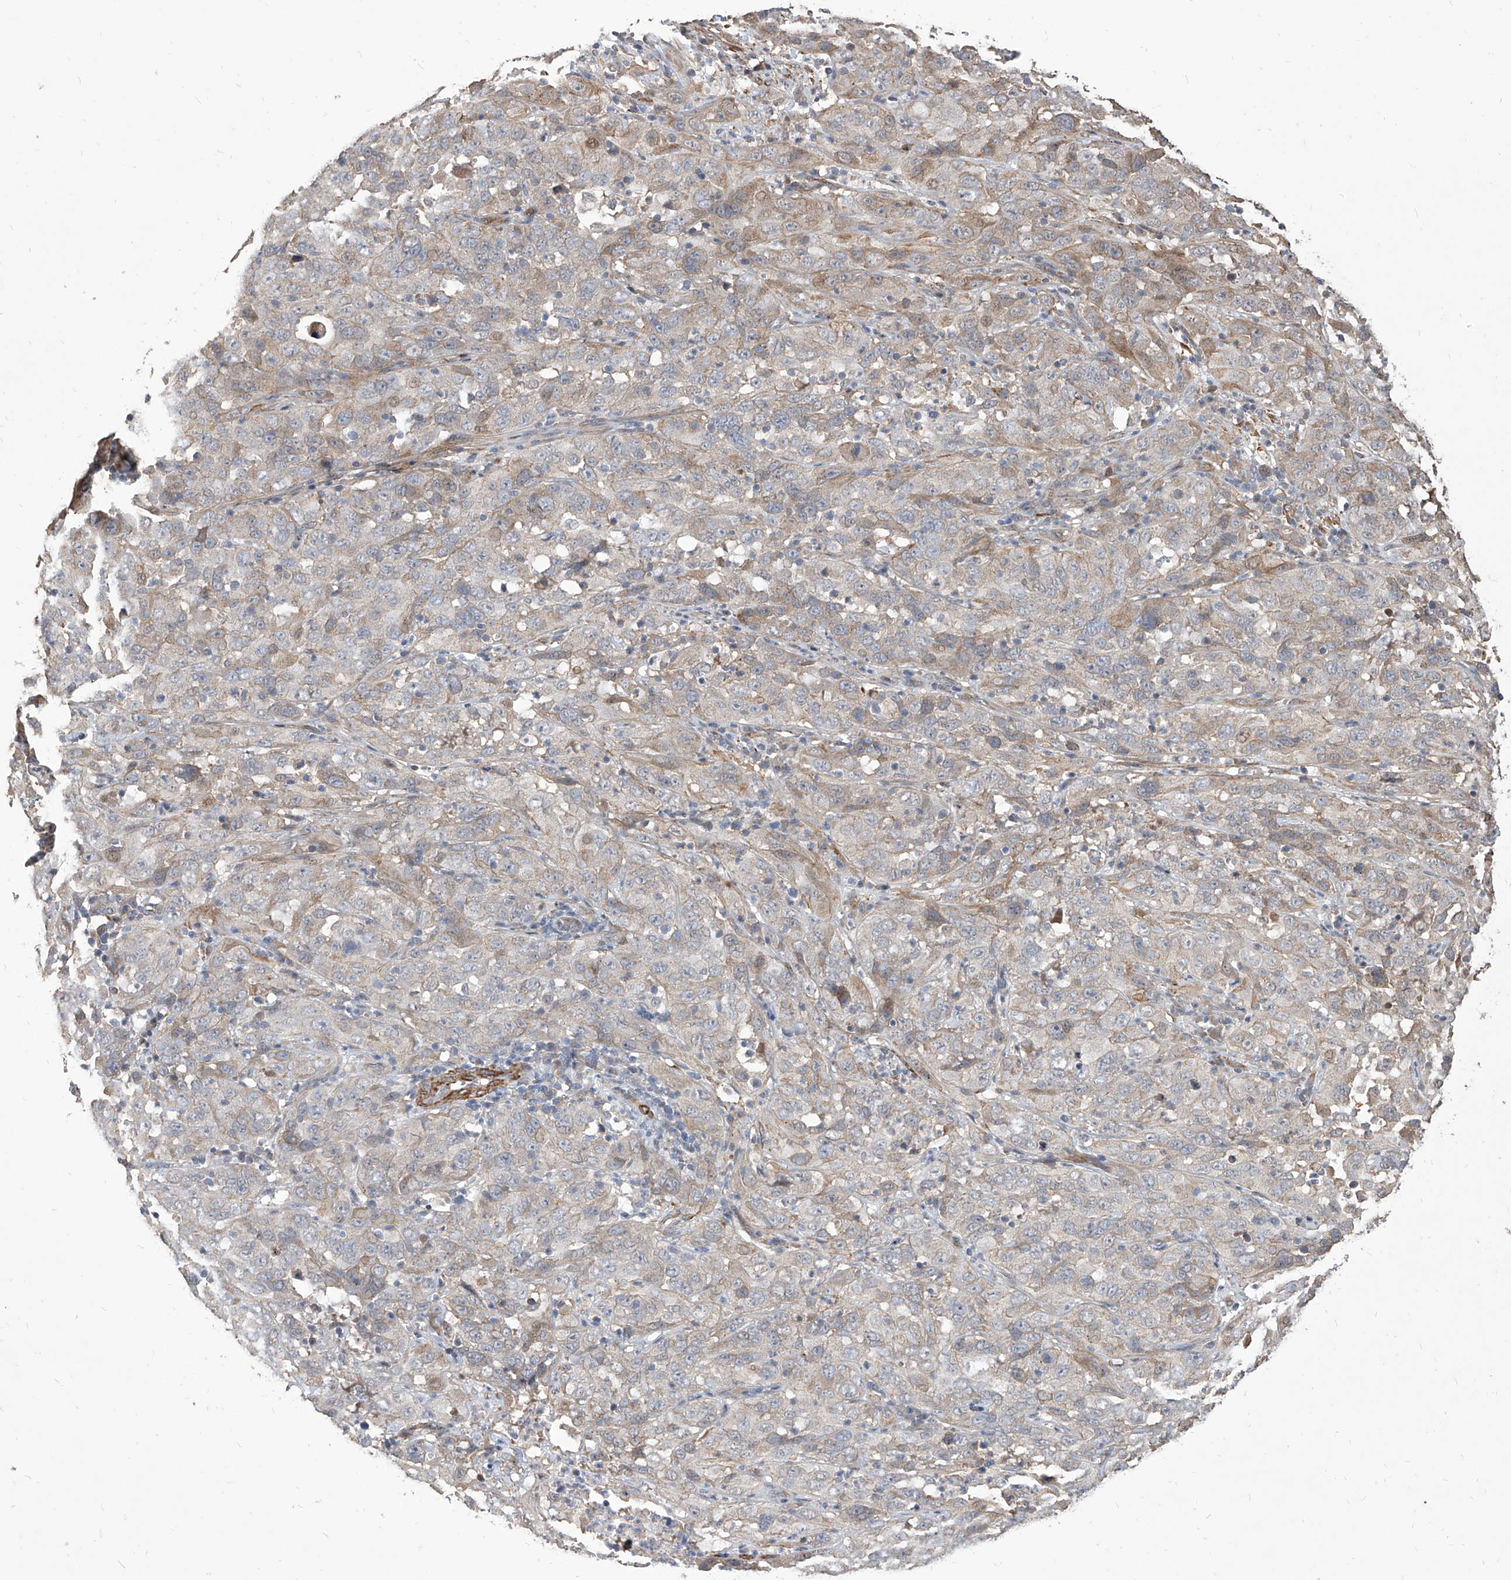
{"staining": {"intensity": "moderate", "quantity": "25%-75%", "location": "cytoplasmic/membranous"}, "tissue": "cervical cancer", "cell_type": "Tumor cells", "image_type": "cancer", "snomed": [{"axis": "morphology", "description": "Squamous cell carcinoma, NOS"}, {"axis": "topography", "description": "Cervix"}], "caption": "Cervical cancer (squamous cell carcinoma) stained with a protein marker demonstrates moderate staining in tumor cells.", "gene": "FAM83B", "patient": {"sex": "female", "age": 32}}